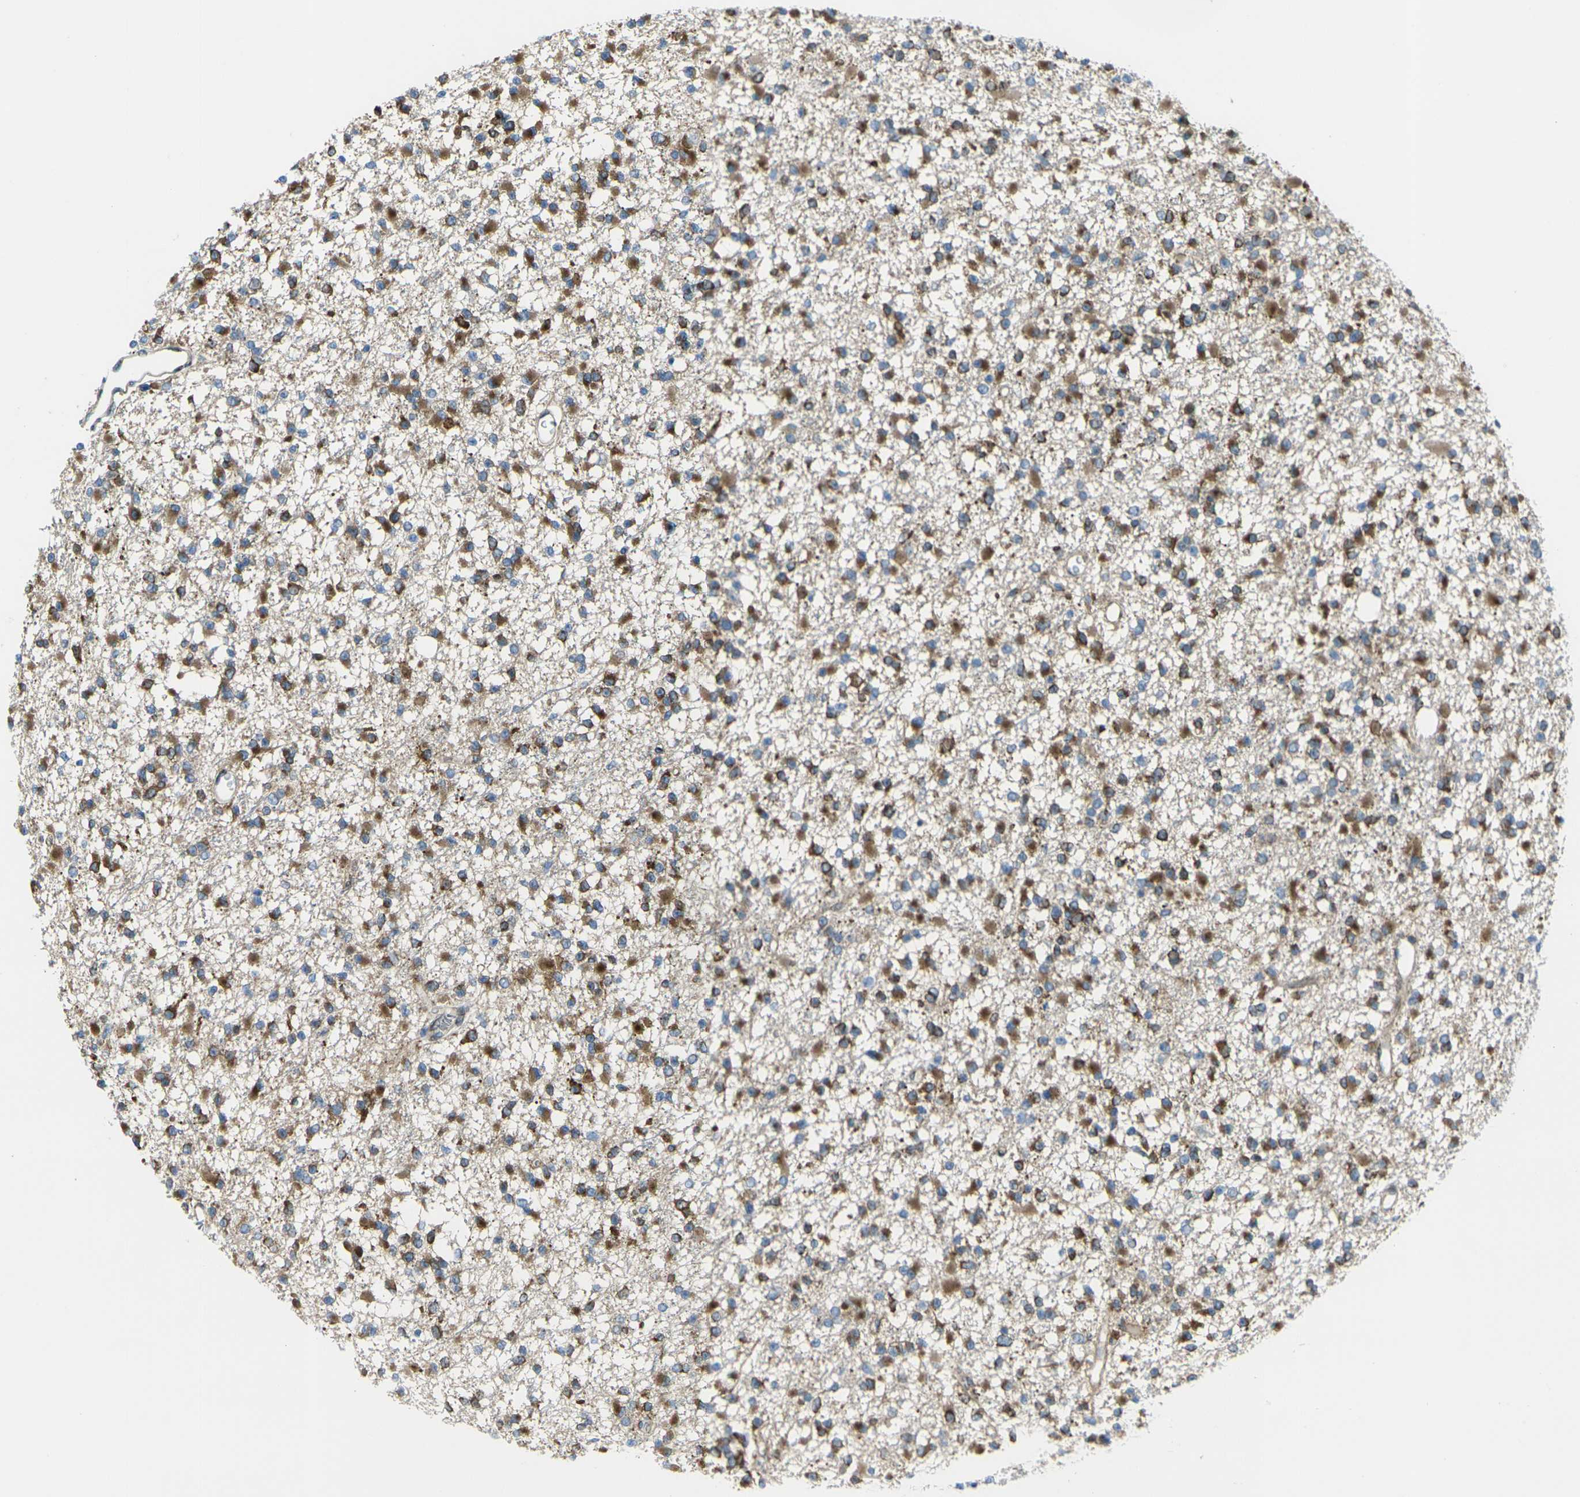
{"staining": {"intensity": "moderate", "quantity": ">75%", "location": "cytoplasmic/membranous"}, "tissue": "glioma", "cell_type": "Tumor cells", "image_type": "cancer", "snomed": [{"axis": "morphology", "description": "Glioma, malignant, Low grade"}, {"axis": "topography", "description": "Brain"}], "caption": "The micrograph shows staining of glioma, revealing moderate cytoplasmic/membranous protein staining (brown color) within tumor cells. Nuclei are stained in blue.", "gene": "CELSR2", "patient": {"sex": "female", "age": 22}}